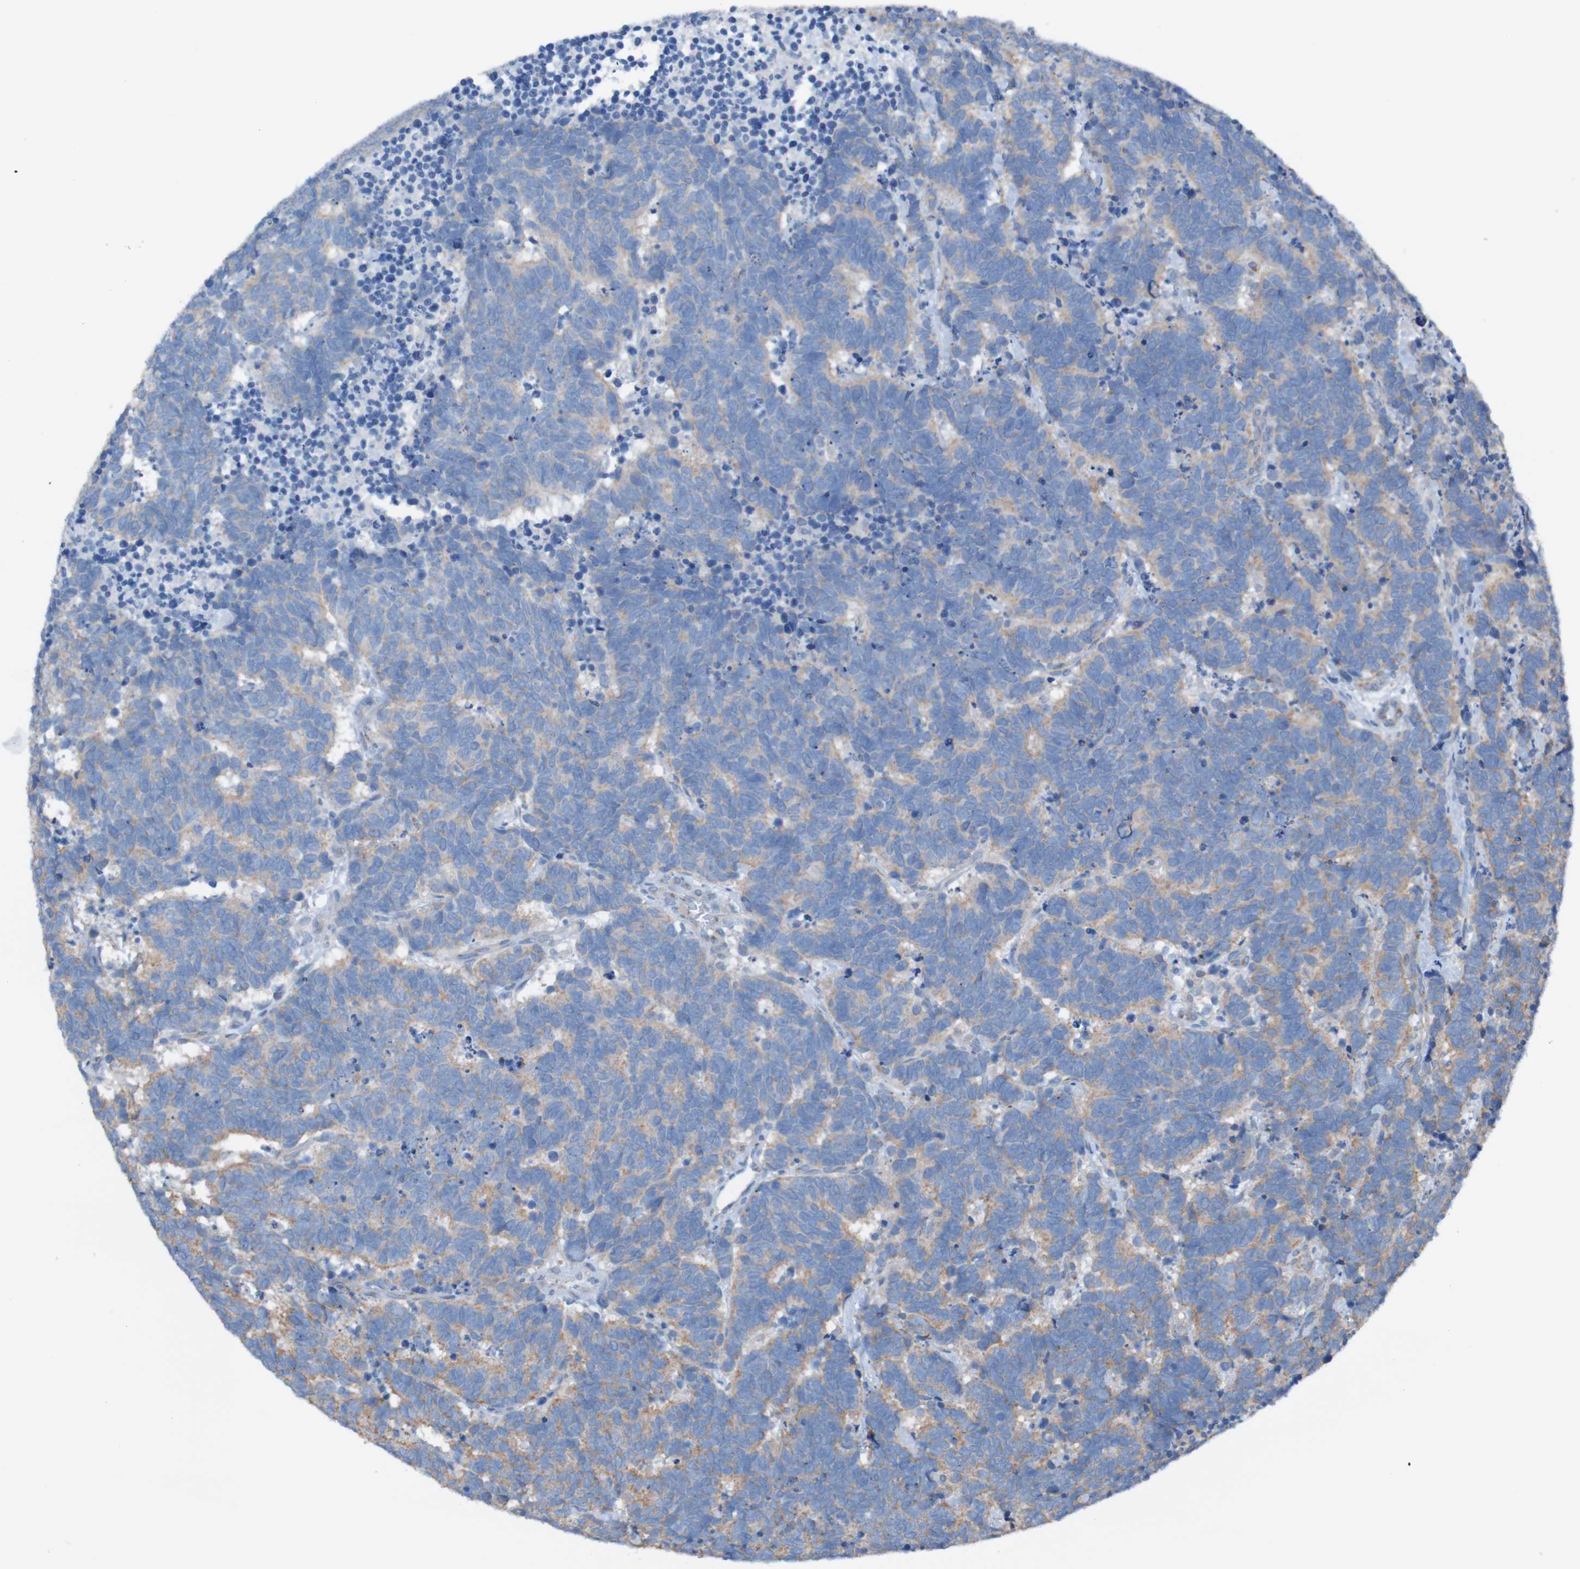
{"staining": {"intensity": "moderate", "quantity": ">75%", "location": "cytoplasmic/membranous"}, "tissue": "carcinoid", "cell_type": "Tumor cells", "image_type": "cancer", "snomed": [{"axis": "morphology", "description": "Carcinoma, NOS"}, {"axis": "morphology", "description": "Carcinoid, malignant, NOS"}, {"axis": "topography", "description": "Urinary bladder"}], "caption": "Carcinoid stained for a protein shows moderate cytoplasmic/membranous positivity in tumor cells. (Brightfield microscopy of DAB IHC at high magnification).", "gene": "MINAR1", "patient": {"sex": "male", "age": 57}}